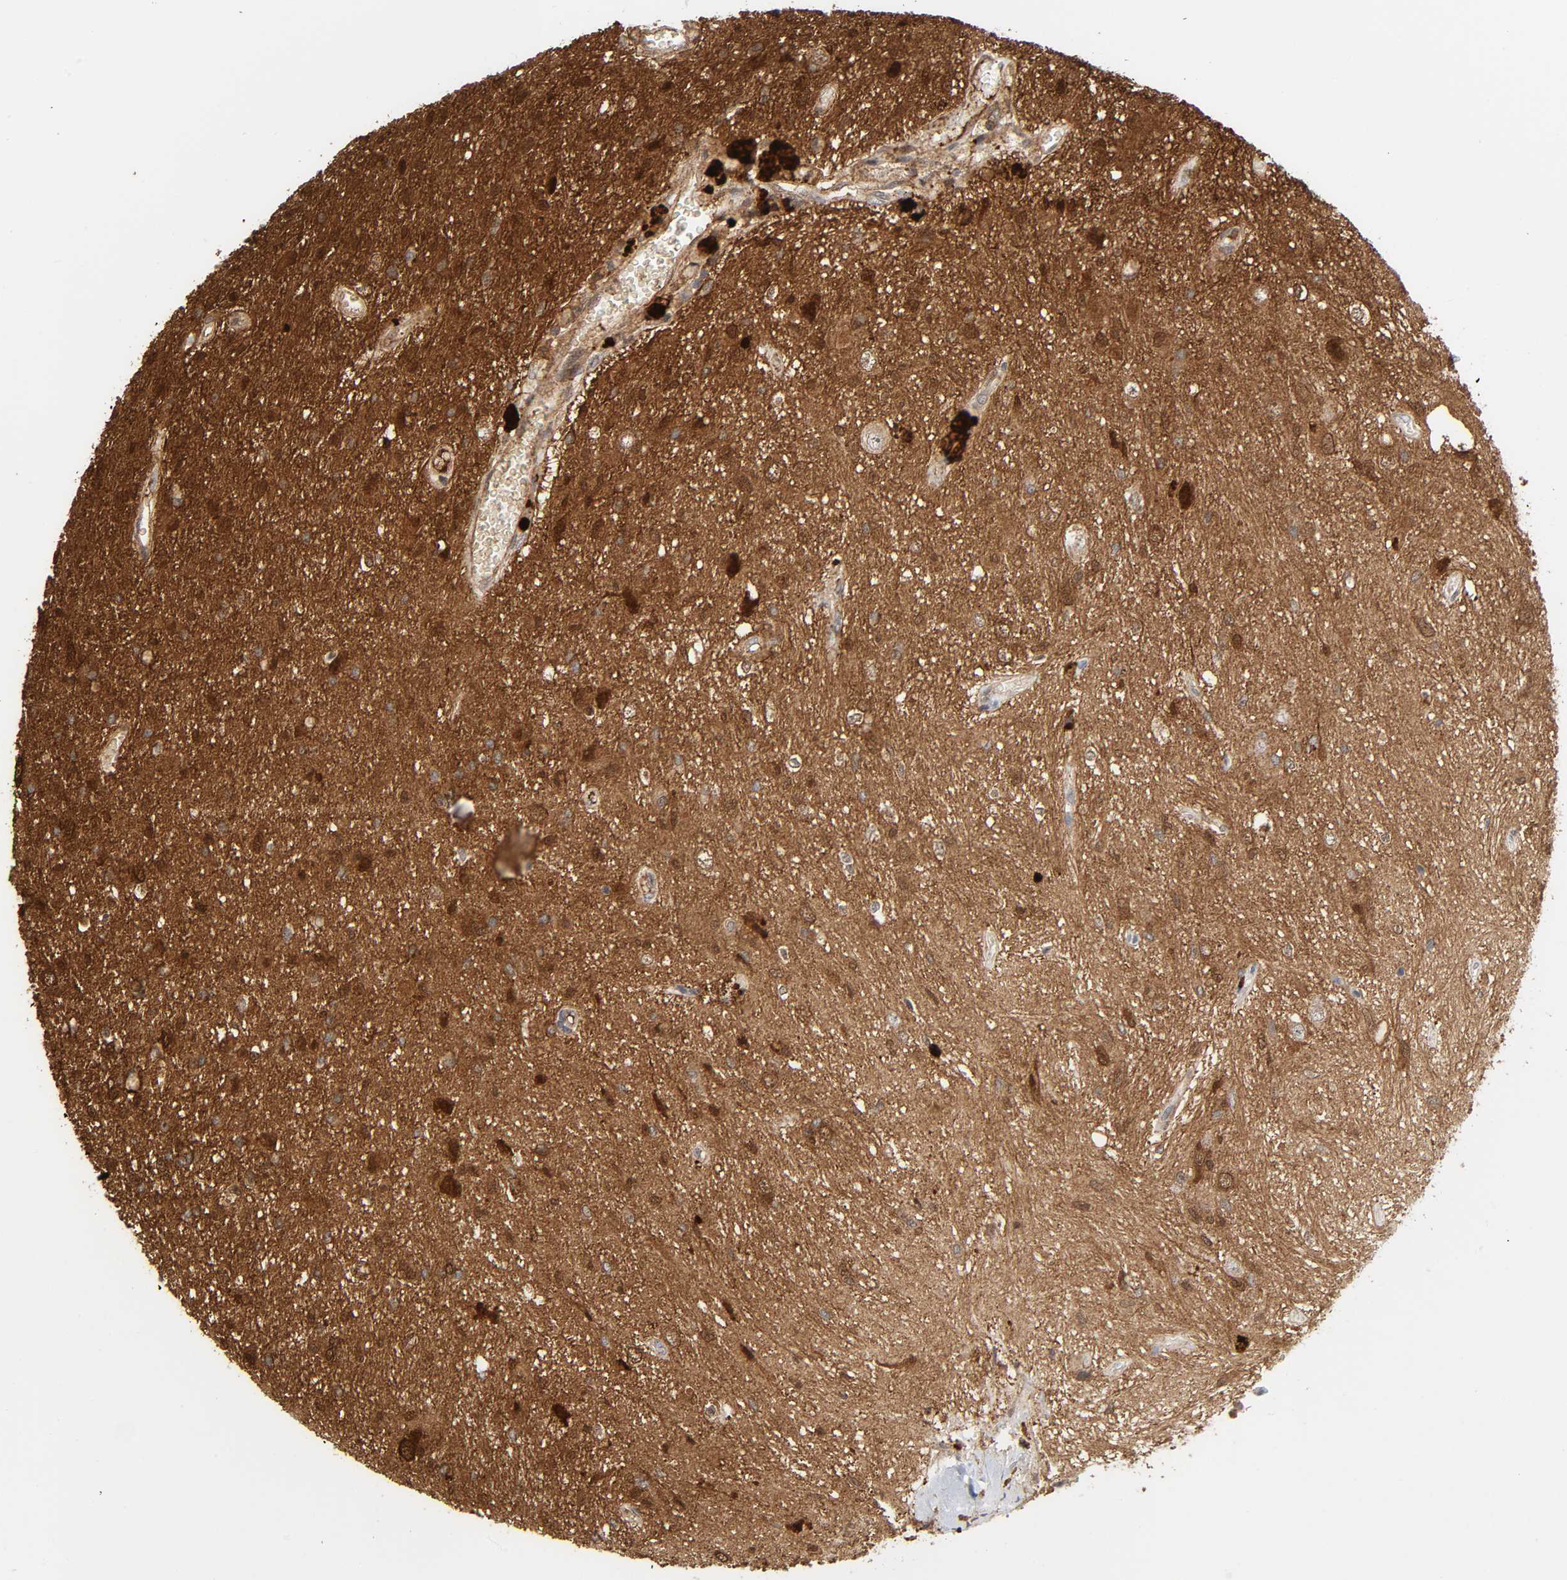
{"staining": {"intensity": "negative", "quantity": "none", "location": "none"}, "tissue": "glioma", "cell_type": "Tumor cells", "image_type": "cancer", "snomed": [{"axis": "morphology", "description": "Glioma, malignant, High grade"}, {"axis": "topography", "description": "Brain"}], "caption": "Protein analysis of glioma demonstrates no significant positivity in tumor cells.", "gene": "MAPK1", "patient": {"sex": "male", "age": 47}}